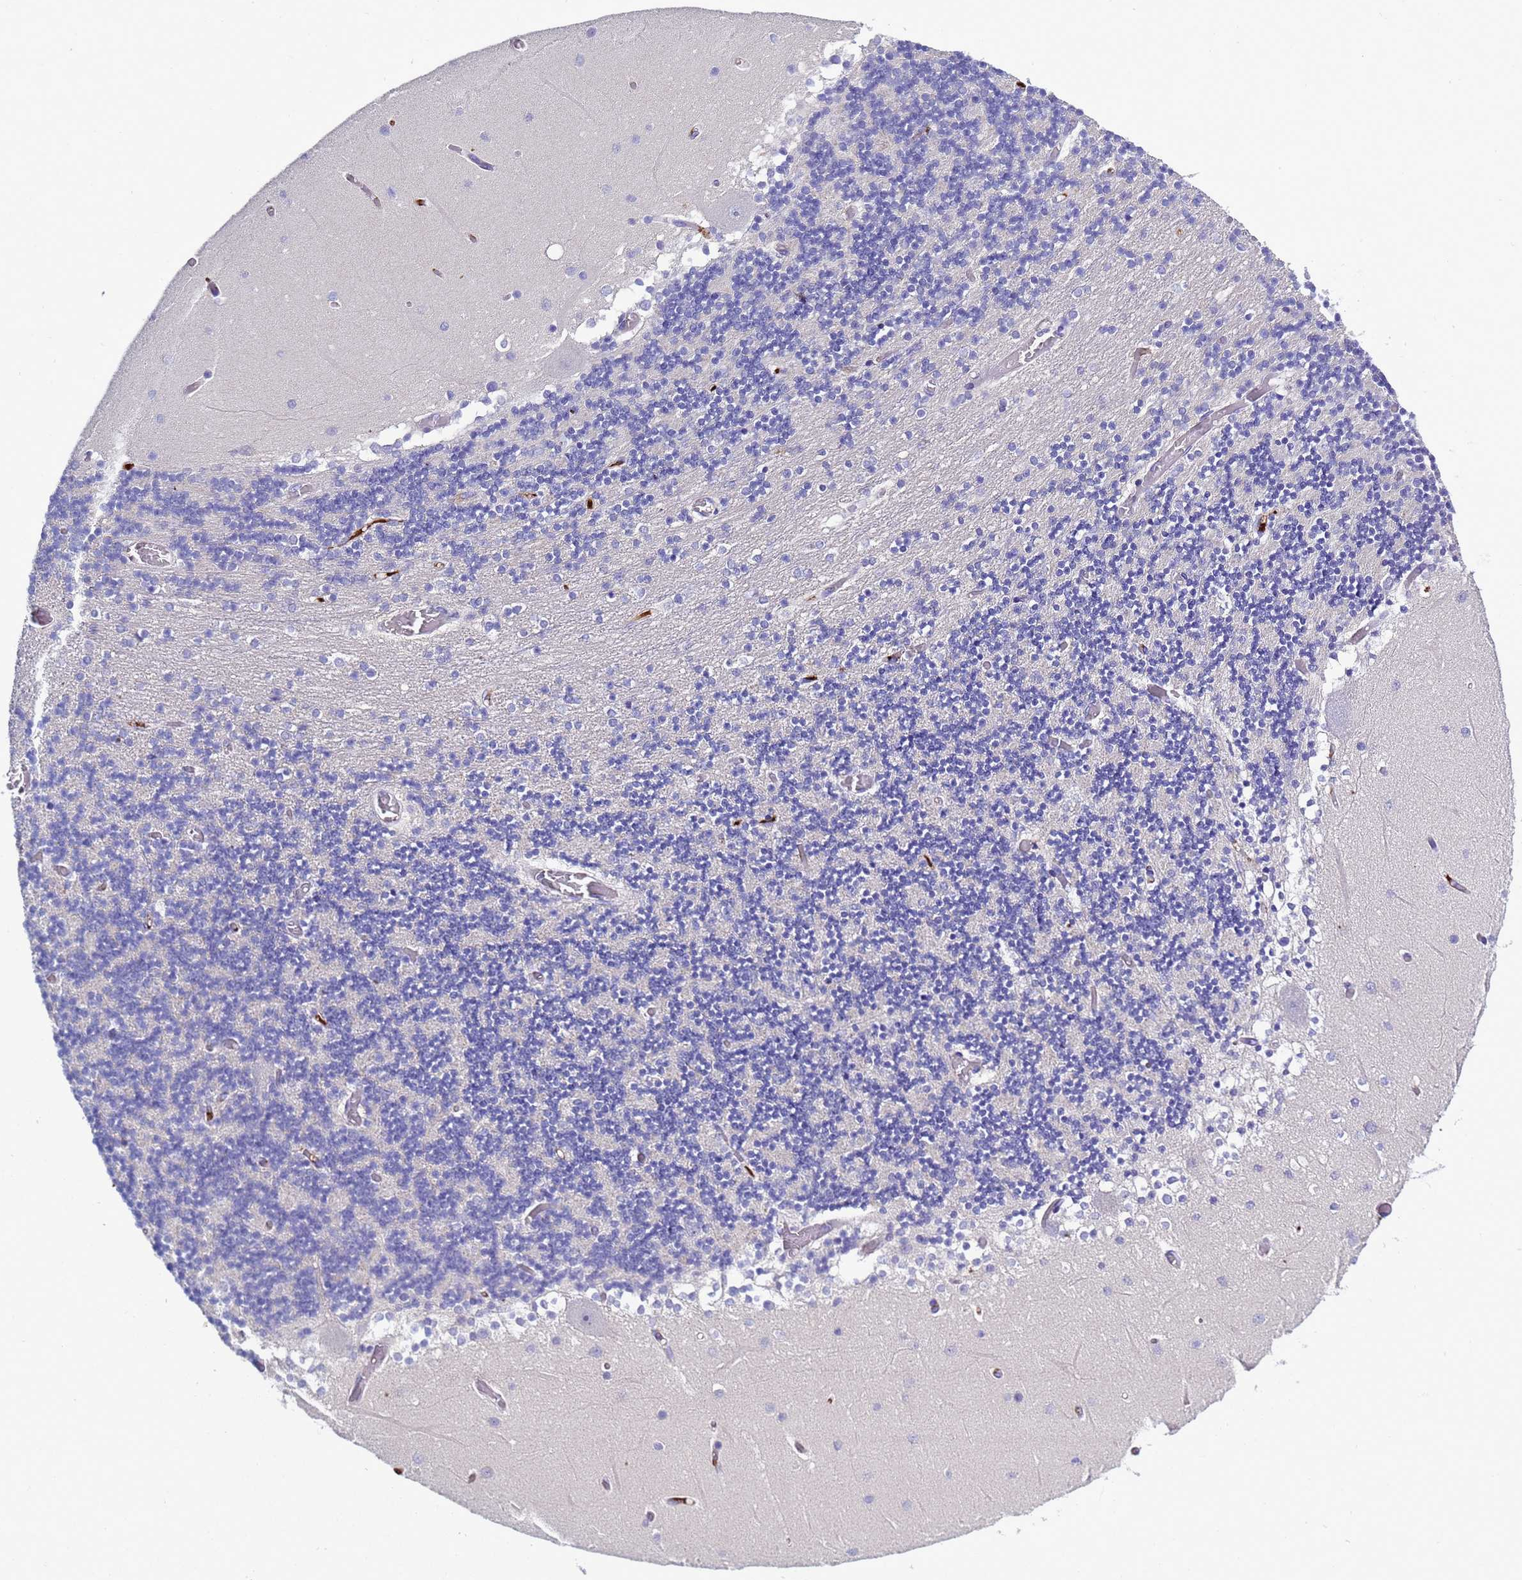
{"staining": {"intensity": "negative", "quantity": "none", "location": "none"}, "tissue": "cerebellum", "cell_type": "Cells in granular layer", "image_type": "normal", "snomed": [{"axis": "morphology", "description": "Normal tissue, NOS"}, {"axis": "topography", "description": "Cerebellum"}], "caption": "The photomicrograph exhibits no staining of cells in granular layer in benign cerebellum. (DAB (3,3'-diaminobenzidine) immunohistochemistry visualized using brightfield microscopy, high magnification).", "gene": "C4orf46", "patient": {"sex": "female", "age": 28}}